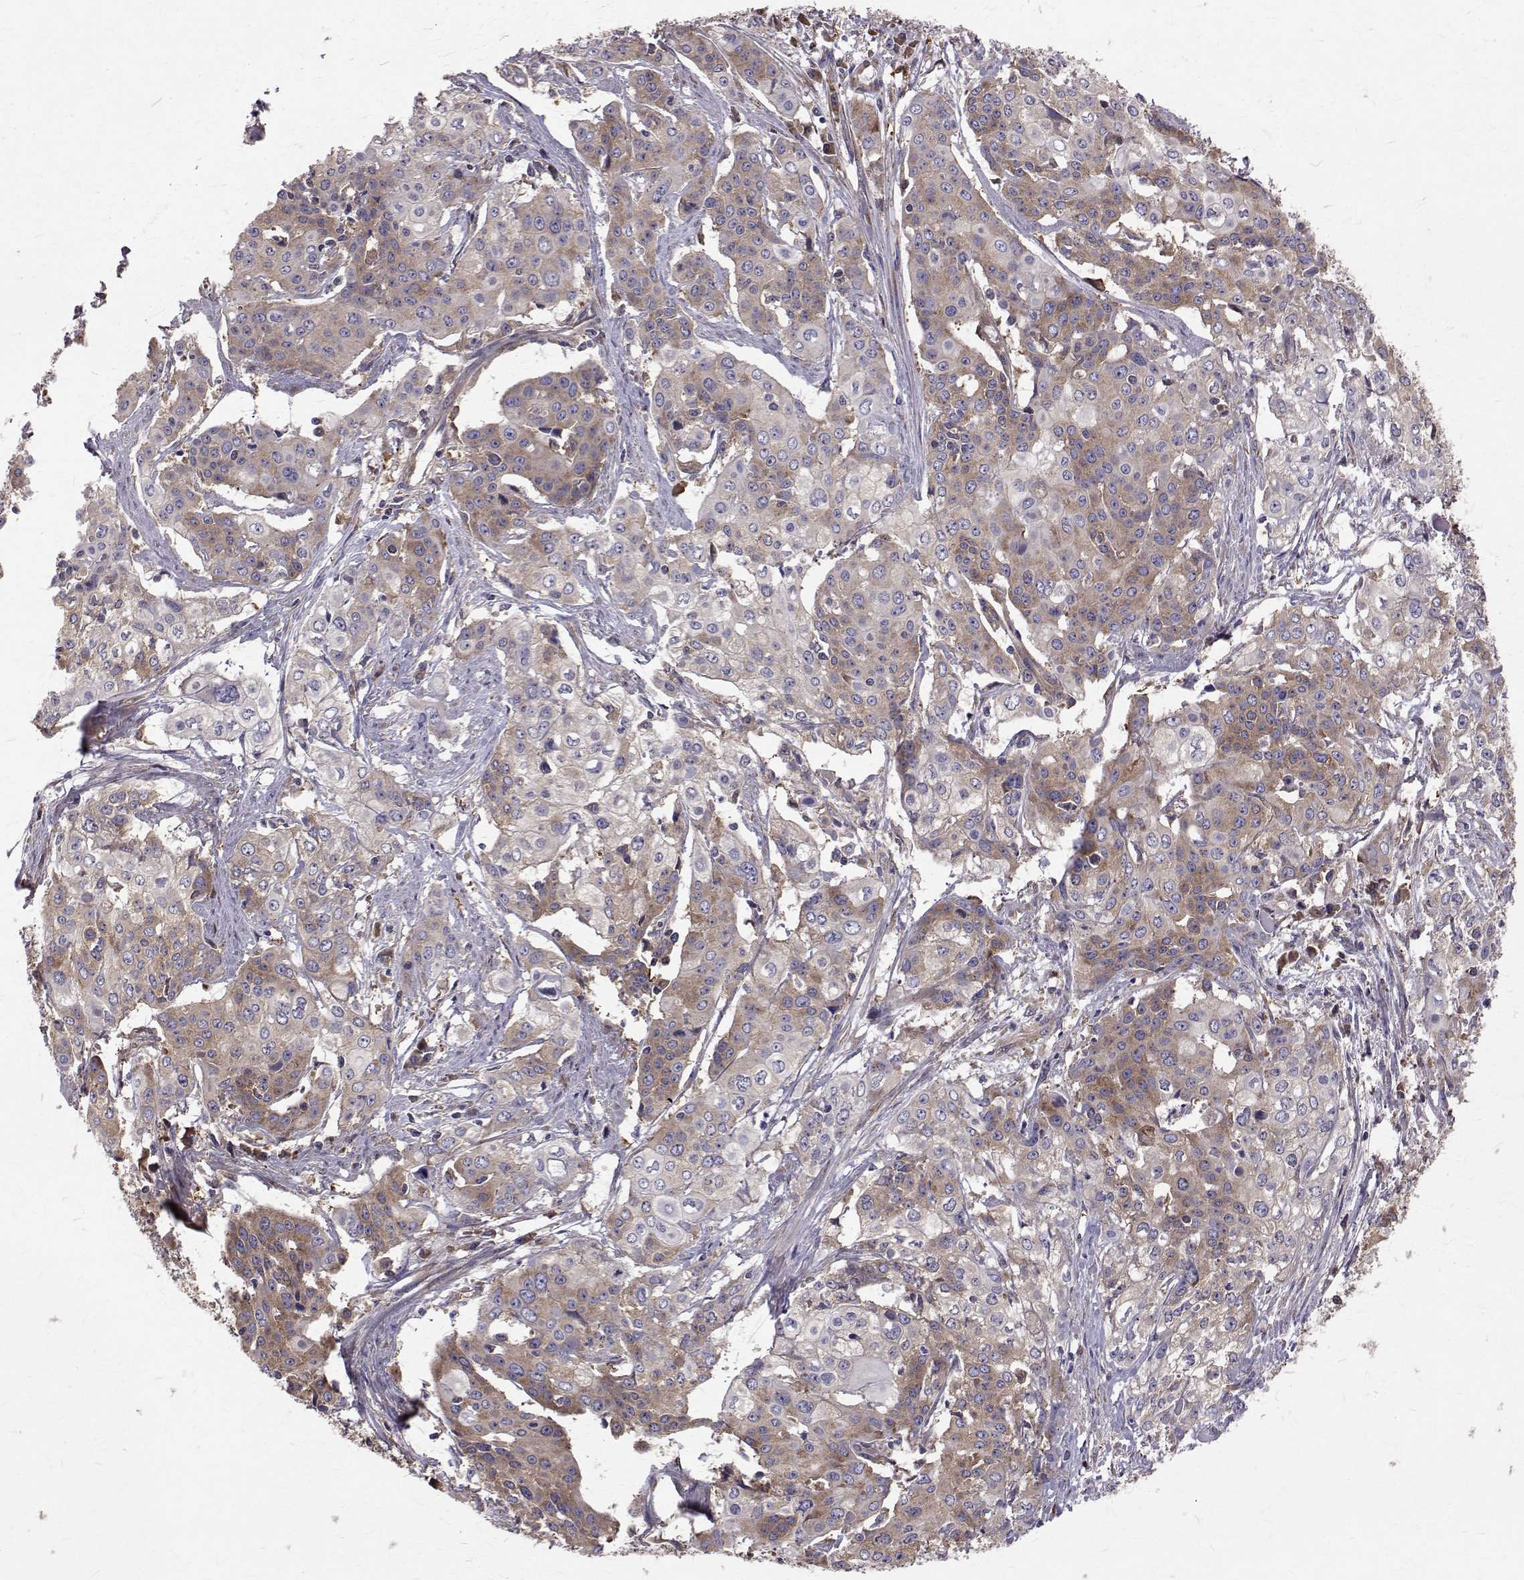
{"staining": {"intensity": "weak", "quantity": "25%-75%", "location": "cytoplasmic/membranous"}, "tissue": "cervical cancer", "cell_type": "Tumor cells", "image_type": "cancer", "snomed": [{"axis": "morphology", "description": "Squamous cell carcinoma, NOS"}, {"axis": "topography", "description": "Cervix"}], "caption": "An image showing weak cytoplasmic/membranous expression in approximately 25%-75% of tumor cells in cervical cancer (squamous cell carcinoma), as visualized by brown immunohistochemical staining.", "gene": "FARSB", "patient": {"sex": "female", "age": 39}}